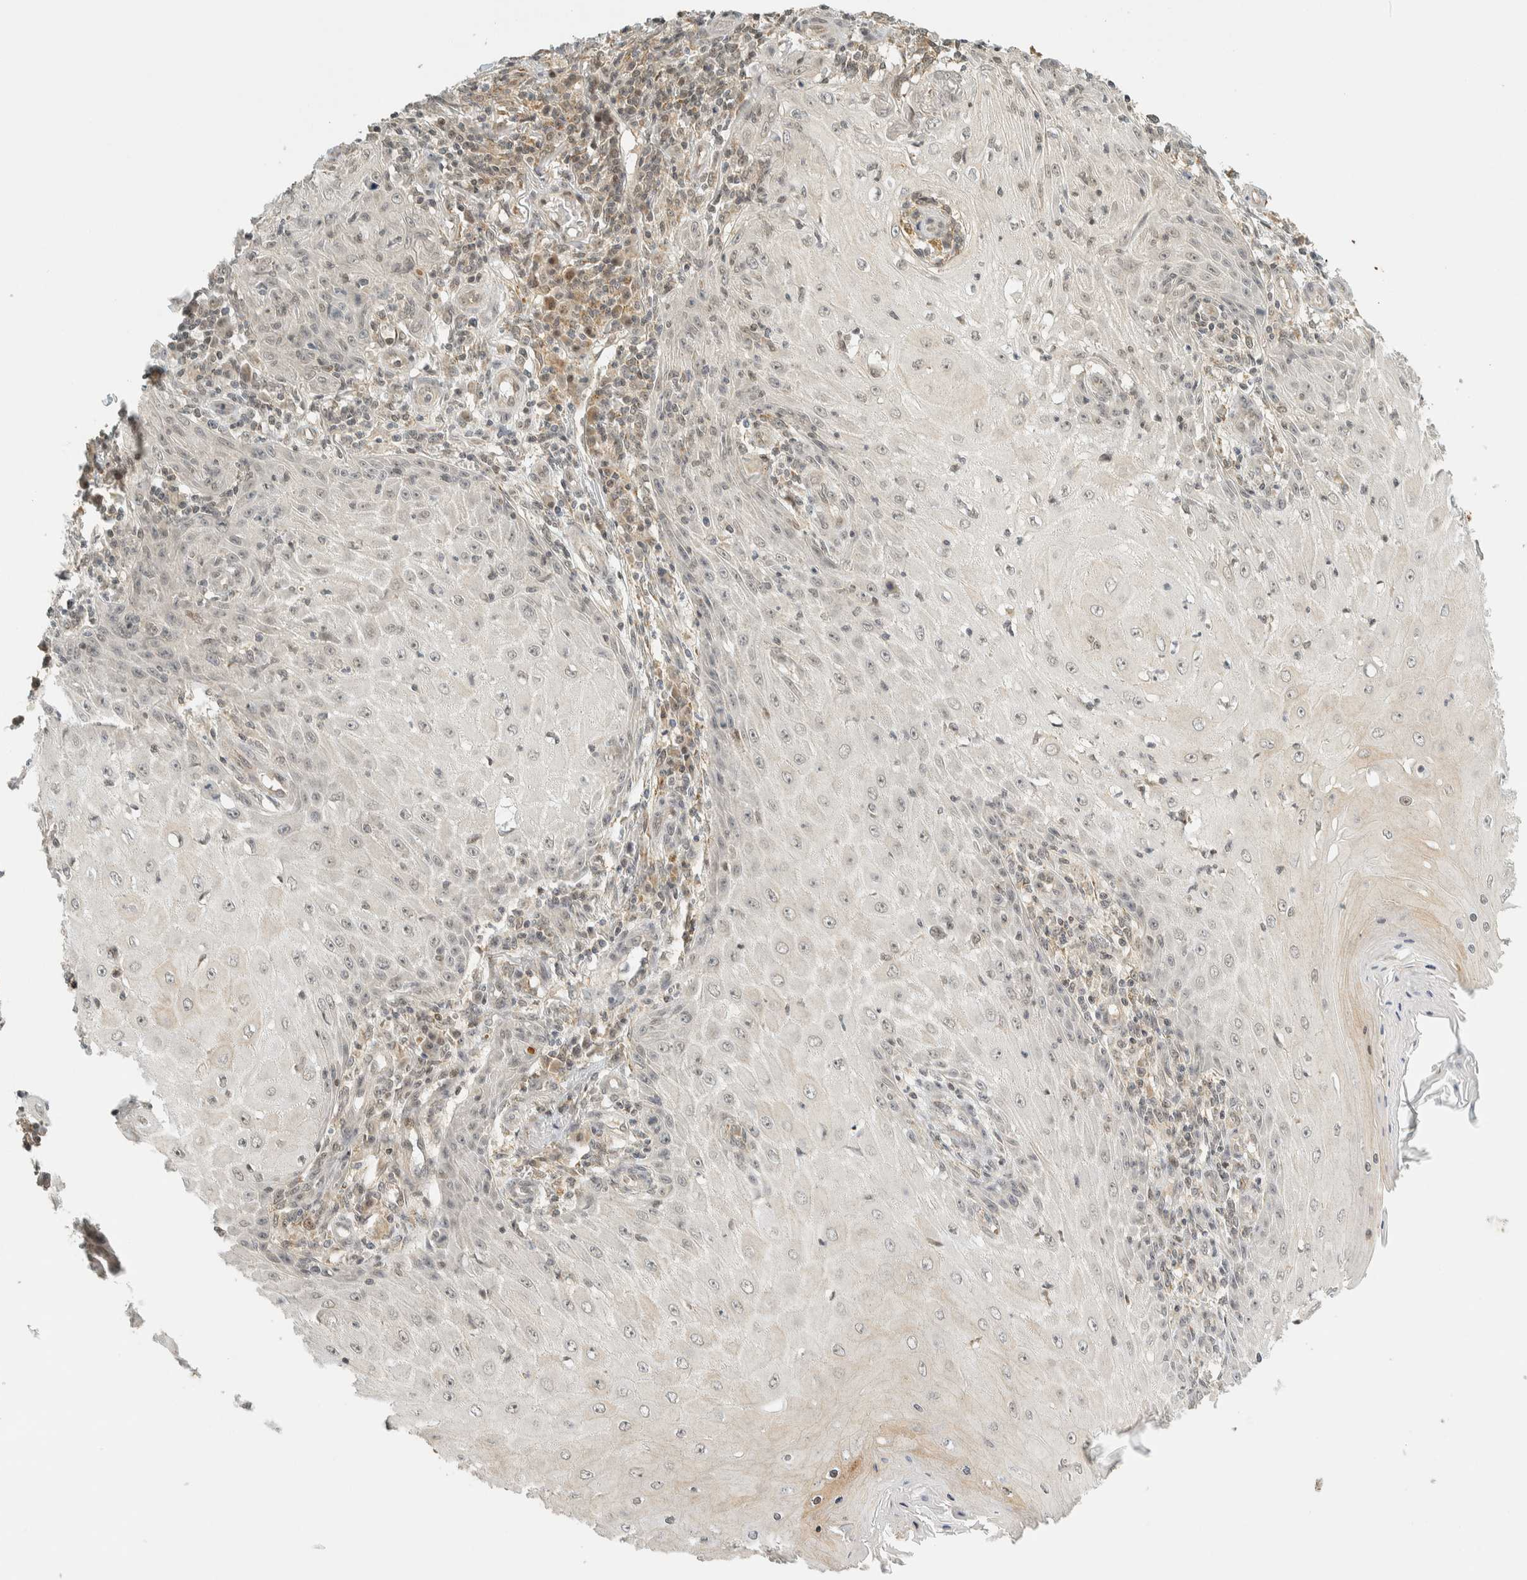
{"staining": {"intensity": "weak", "quantity": "<25%", "location": "cytoplasmic/membranous,nuclear"}, "tissue": "skin cancer", "cell_type": "Tumor cells", "image_type": "cancer", "snomed": [{"axis": "morphology", "description": "Squamous cell carcinoma, NOS"}, {"axis": "topography", "description": "Skin"}], "caption": "Skin cancer (squamous cell carcinoma) stained for a protein using immunohistochemistry demonstrates no positivity tumor cells.", "gene": "KIFAP3", "patient": {"sex": "female", "age": 73}}